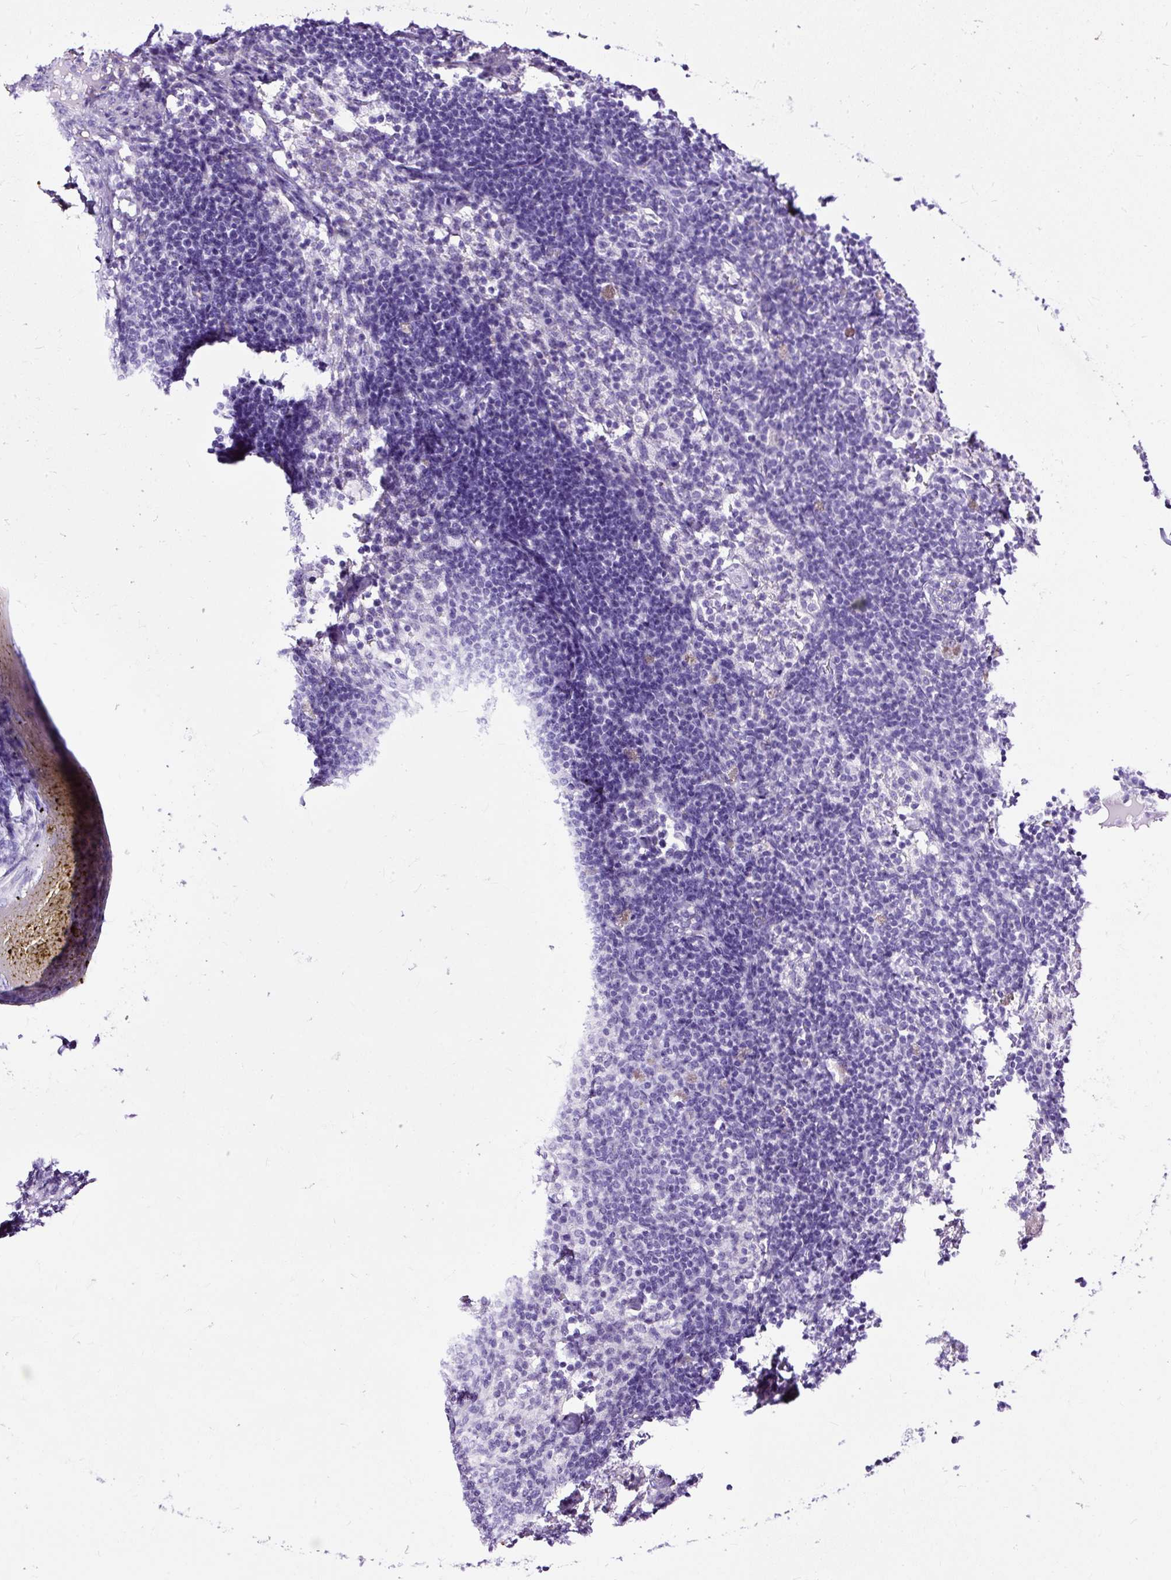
{"staining": {"intensity": "negative", "quantity": "none", "location": "none"}, "tissue": "lymph node", "cell_type": "Germinal center cells", "image_type": "normal", "snomed": [{"axis": "morphology", "description": "Normal tissue, NOS"}, {"axis": "topography", "description": "Lymph node"}], "caption": "IHC histopathology image of normal lymph node: human lymph node stained with DAB (3,3'-diaminobenzidine) displays no significant protein positivity in germinal center cells.", "gene": "HEY1", "patient": {"sex": "male", "age": 49}}